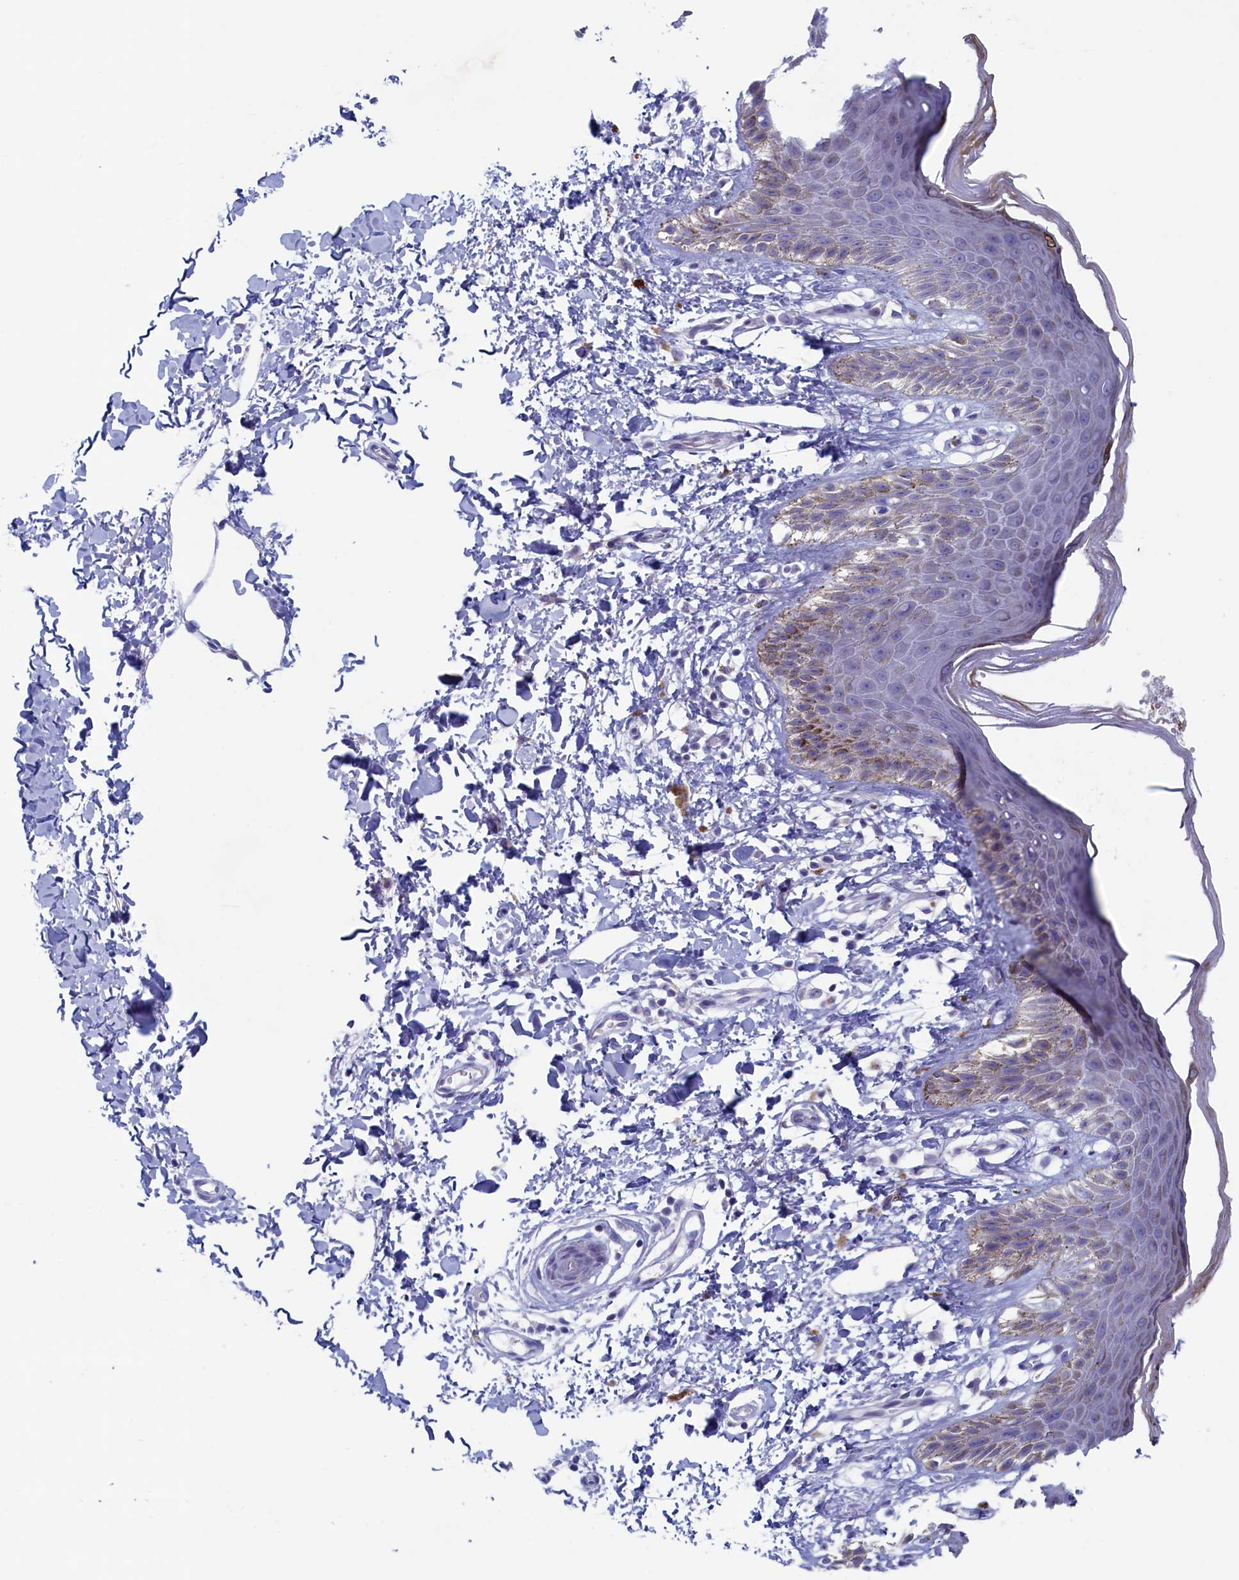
{"staining": {"intensity": "weak", "quantity": "25%-75%", "location": "cytoplasmic/membranous"}, "tissue": "skin", "cell_type": "Epidermal cells", "image_type": "normal", "snomed": [{"axis": "morphology", "description": "Normal tissue, NOS"}, {"axis": "topography", "description": "Anal"}], "caption": "Immunohistochemical staining of unremarkable human skin reveals weak cytoplasmic/membranous protein positivity in approximately 25%-75% of epidermal cells. (Brightfield microscopy of DAB IHC at high magnification).", "gene": "WDR76", "patient": {"sex": "male", "age": 44}}